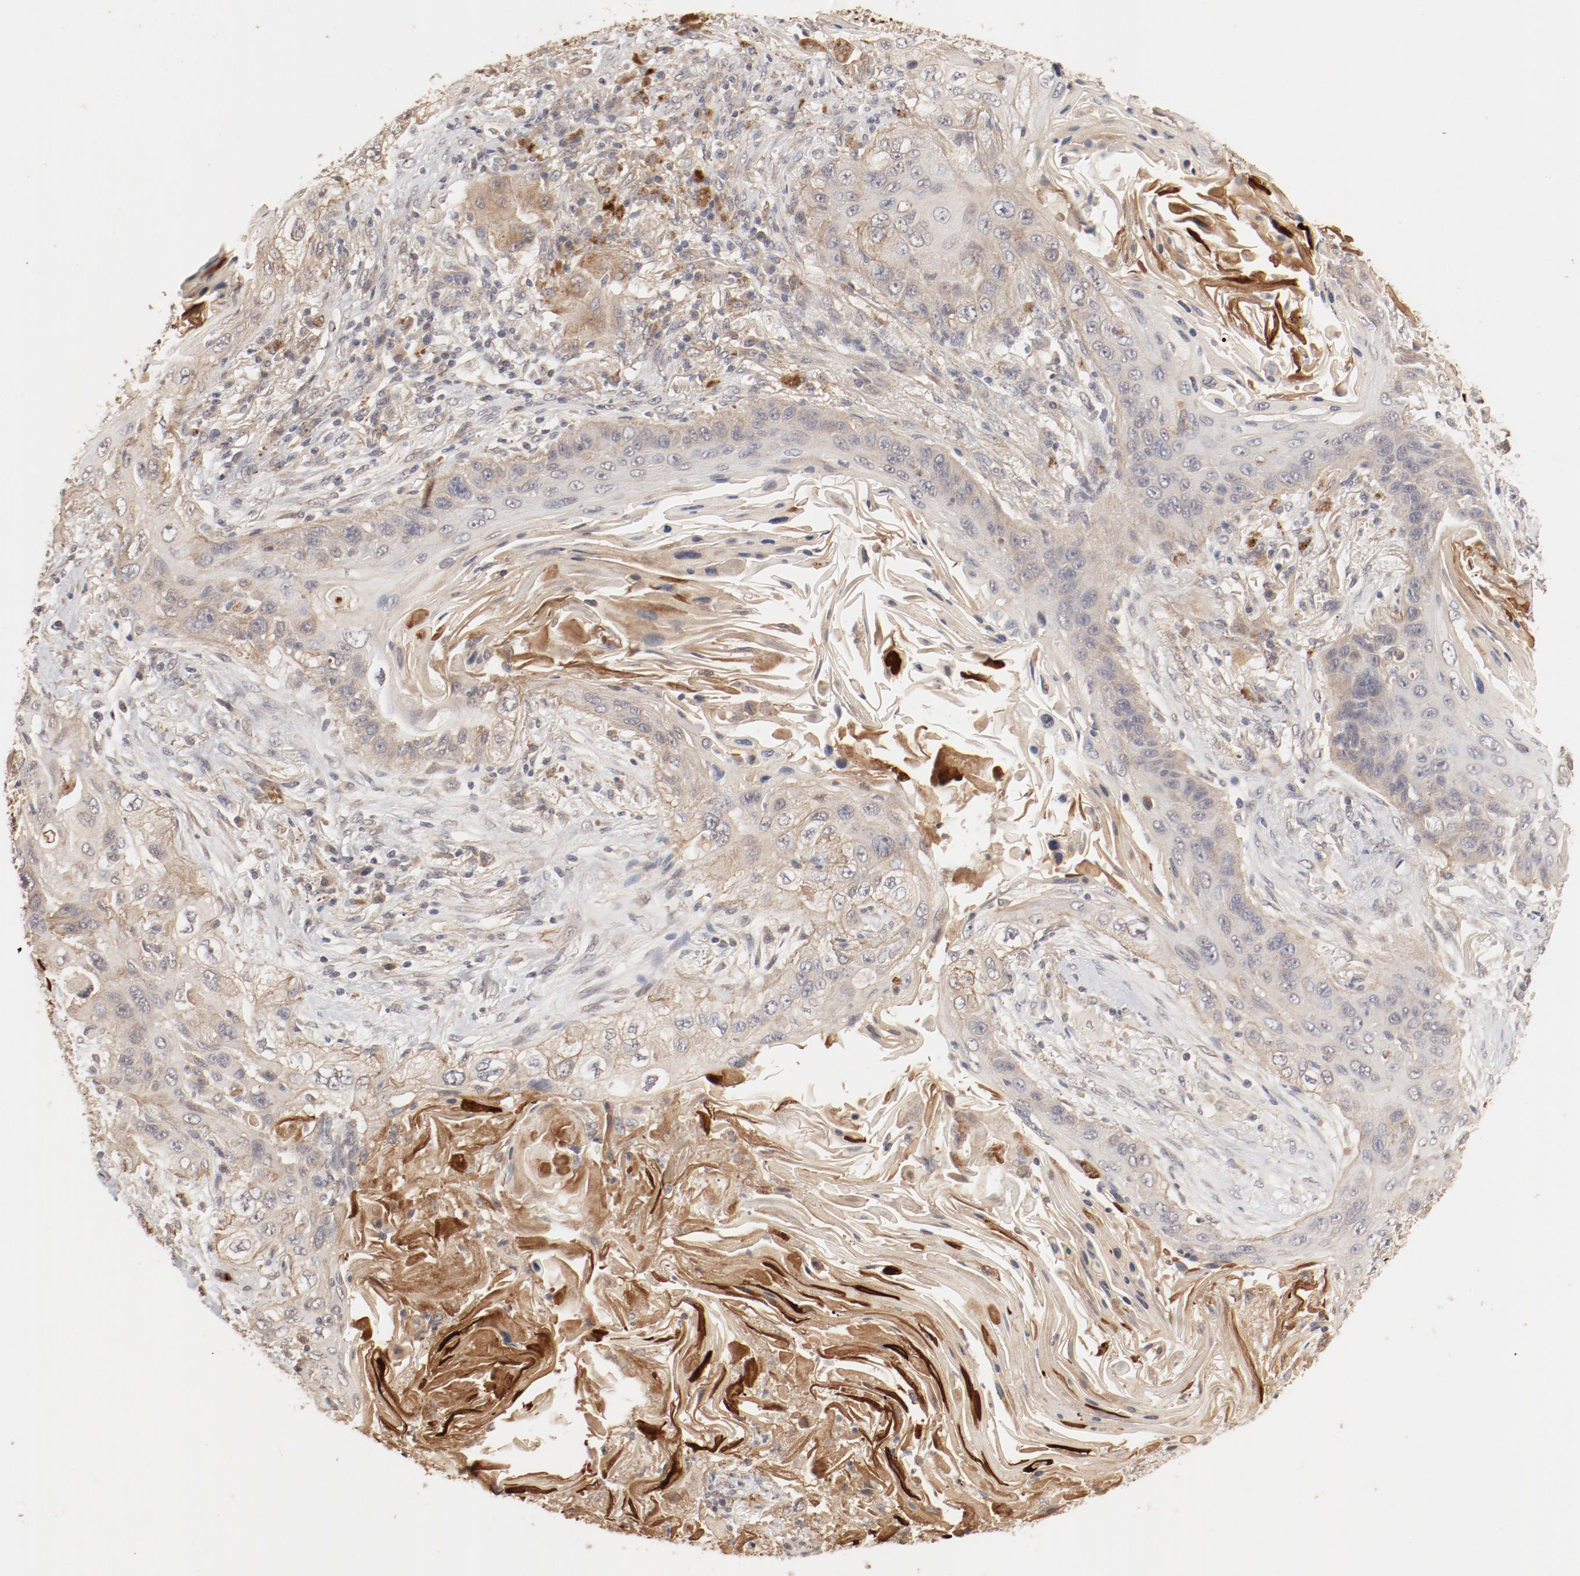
{"staining": {"intensity": "moderate", "quantity": ">75%", "location": "cytoplasmic/membranous"}, "tissue": "lung cancer", "cell_type": "Tumor cells", "image_type": "cancer", "snomed": [{"axis": "morphology", "description": "Squamous cell carcinoma, NOS"}, {"axis": "topography", "description": "Lung"}], "caption": "IHC photomicrograph of neoplastic tissue: lung cancer (squamous cell carcinoma) stained using IHC reveals medium levels of moderate protein expression localized specifically in the cytoplasmic/membranous of tumor cells, appearing as a cytoplasmic/membranous brown color.", "gene": "IL3RA", "patient": {"sex": "female", "age": 67}}